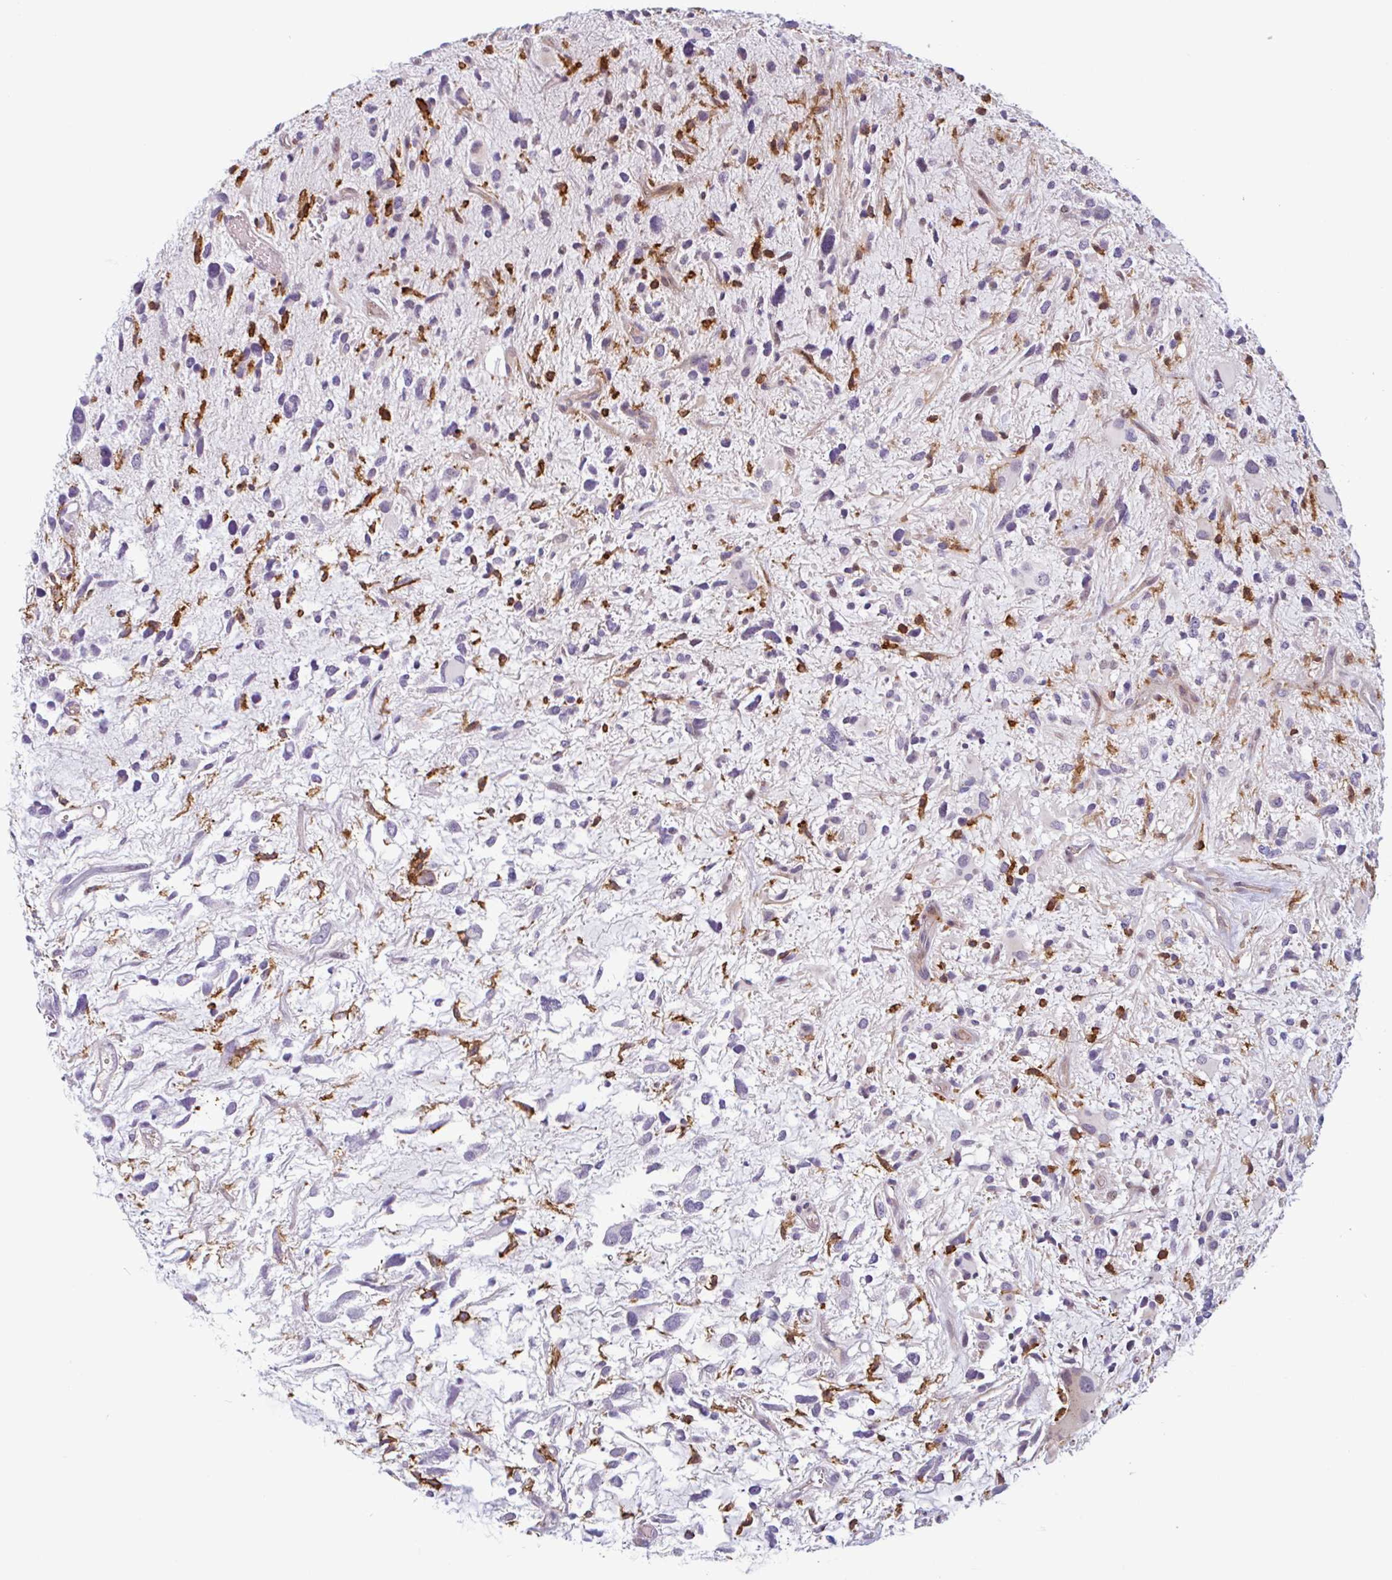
{"staining": {"intensity": "negative", "quantity": "none", "location": "none"}, "tissue": "glioma", "cell_type": "Tumor cells", "image_type": "cancer", "snomed": [{"axis": "morphology", "description": "Glioma, malignant, High grade"}, {"axis": "topography", "description": "Brain"}], "caption": "Tumor cells are negative for protein expression in human glioma.", "gene": "TMEM119", "patient": {"sex": "female", "age": 11}}